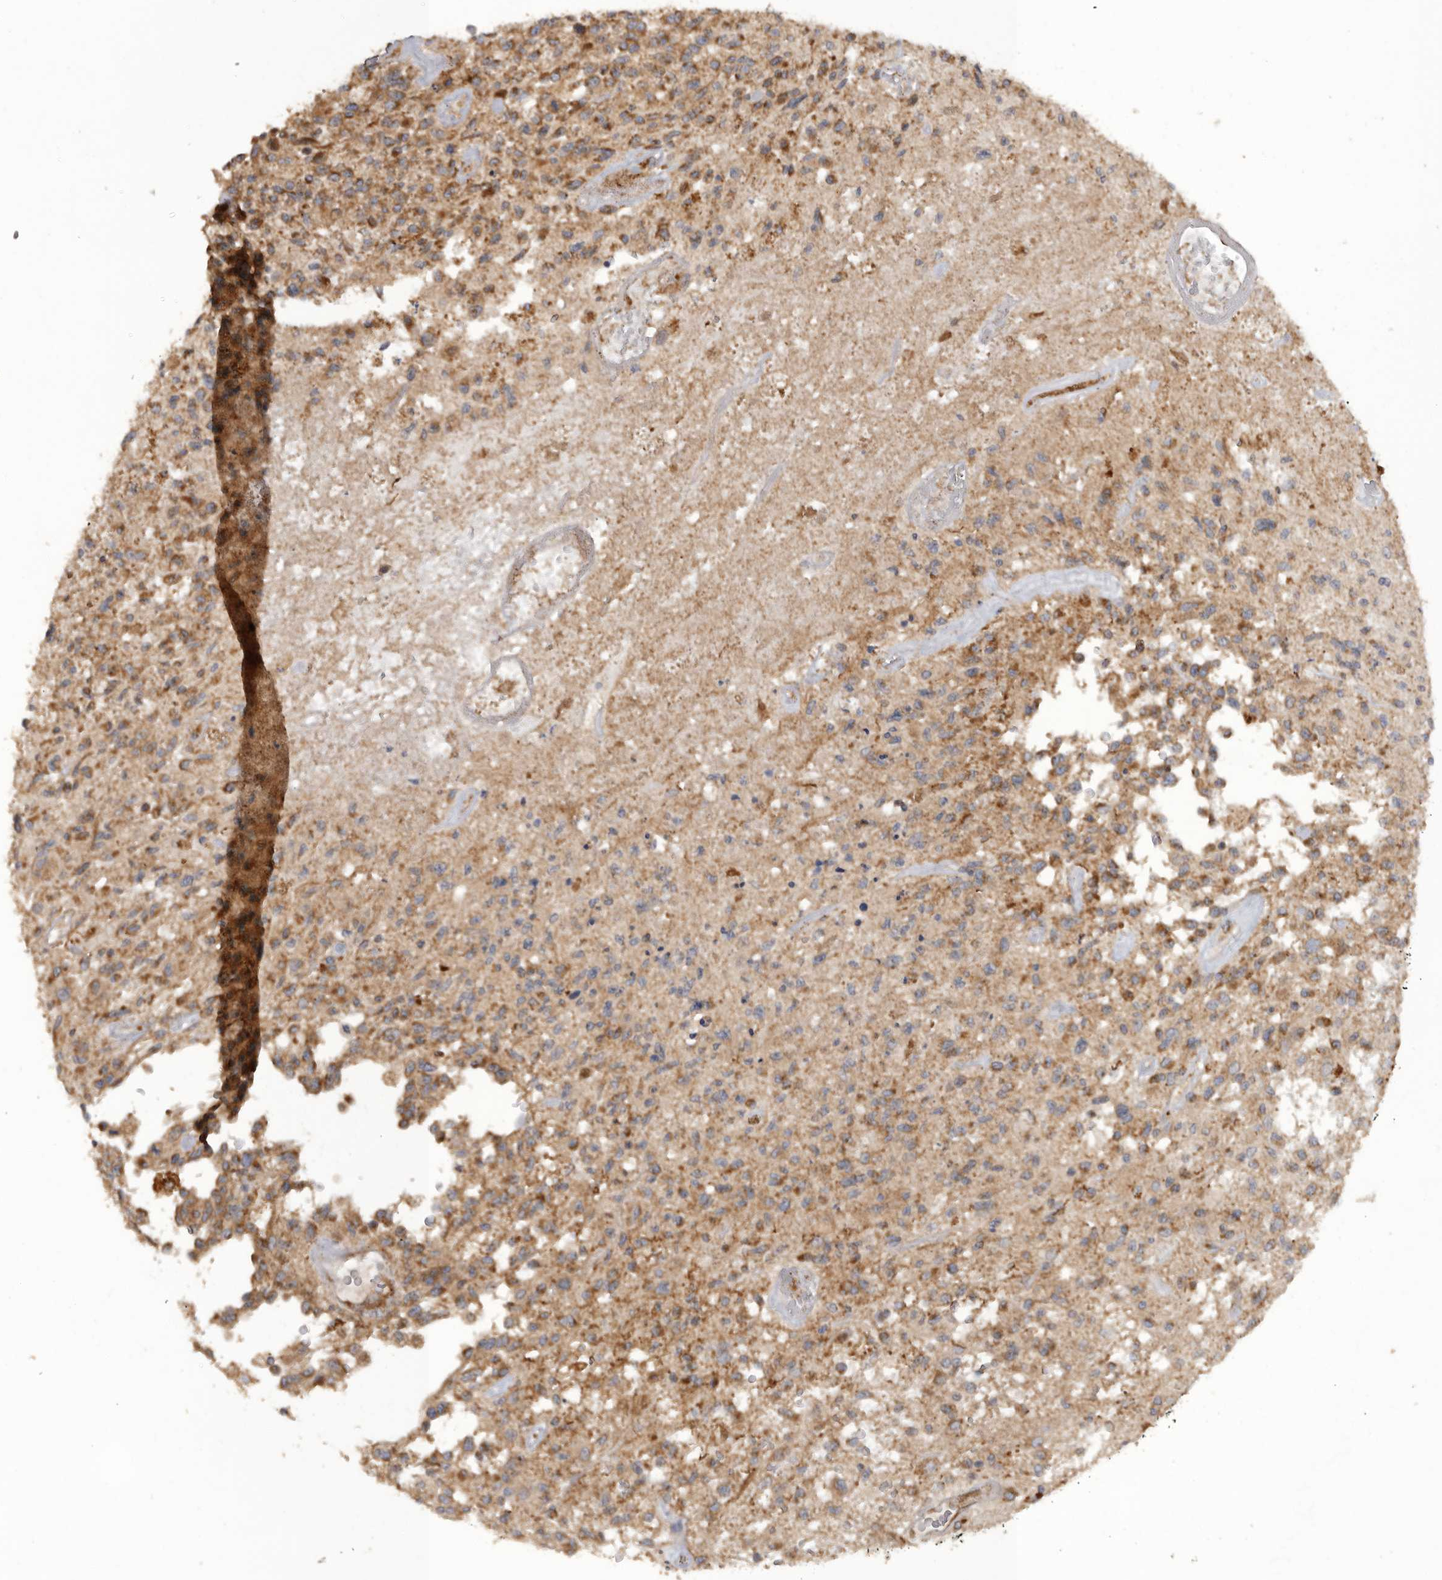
{"staining": {"intensity": "moderate", "quantity": ">75%", "location": "cytoplasmic/membranous"}, "tissue": "glioma", "cell_type": "Tumor cells", "image_type": "cancer", "snomed": [{"axis": "morphology", "description": "Glioma, malignant, High grade"}, {"axis": "morphology", "description": "Glioblastoma, NOS"}, {"axis": "topography", "description": "Brain"}], "caption": "The immunohistochemical stain shows moderate cytoplasmic/membranous staining in tumor cells of glioma tissue.", "gene": "PODXL2", "patient": {"sex": "male", "age": 60}}